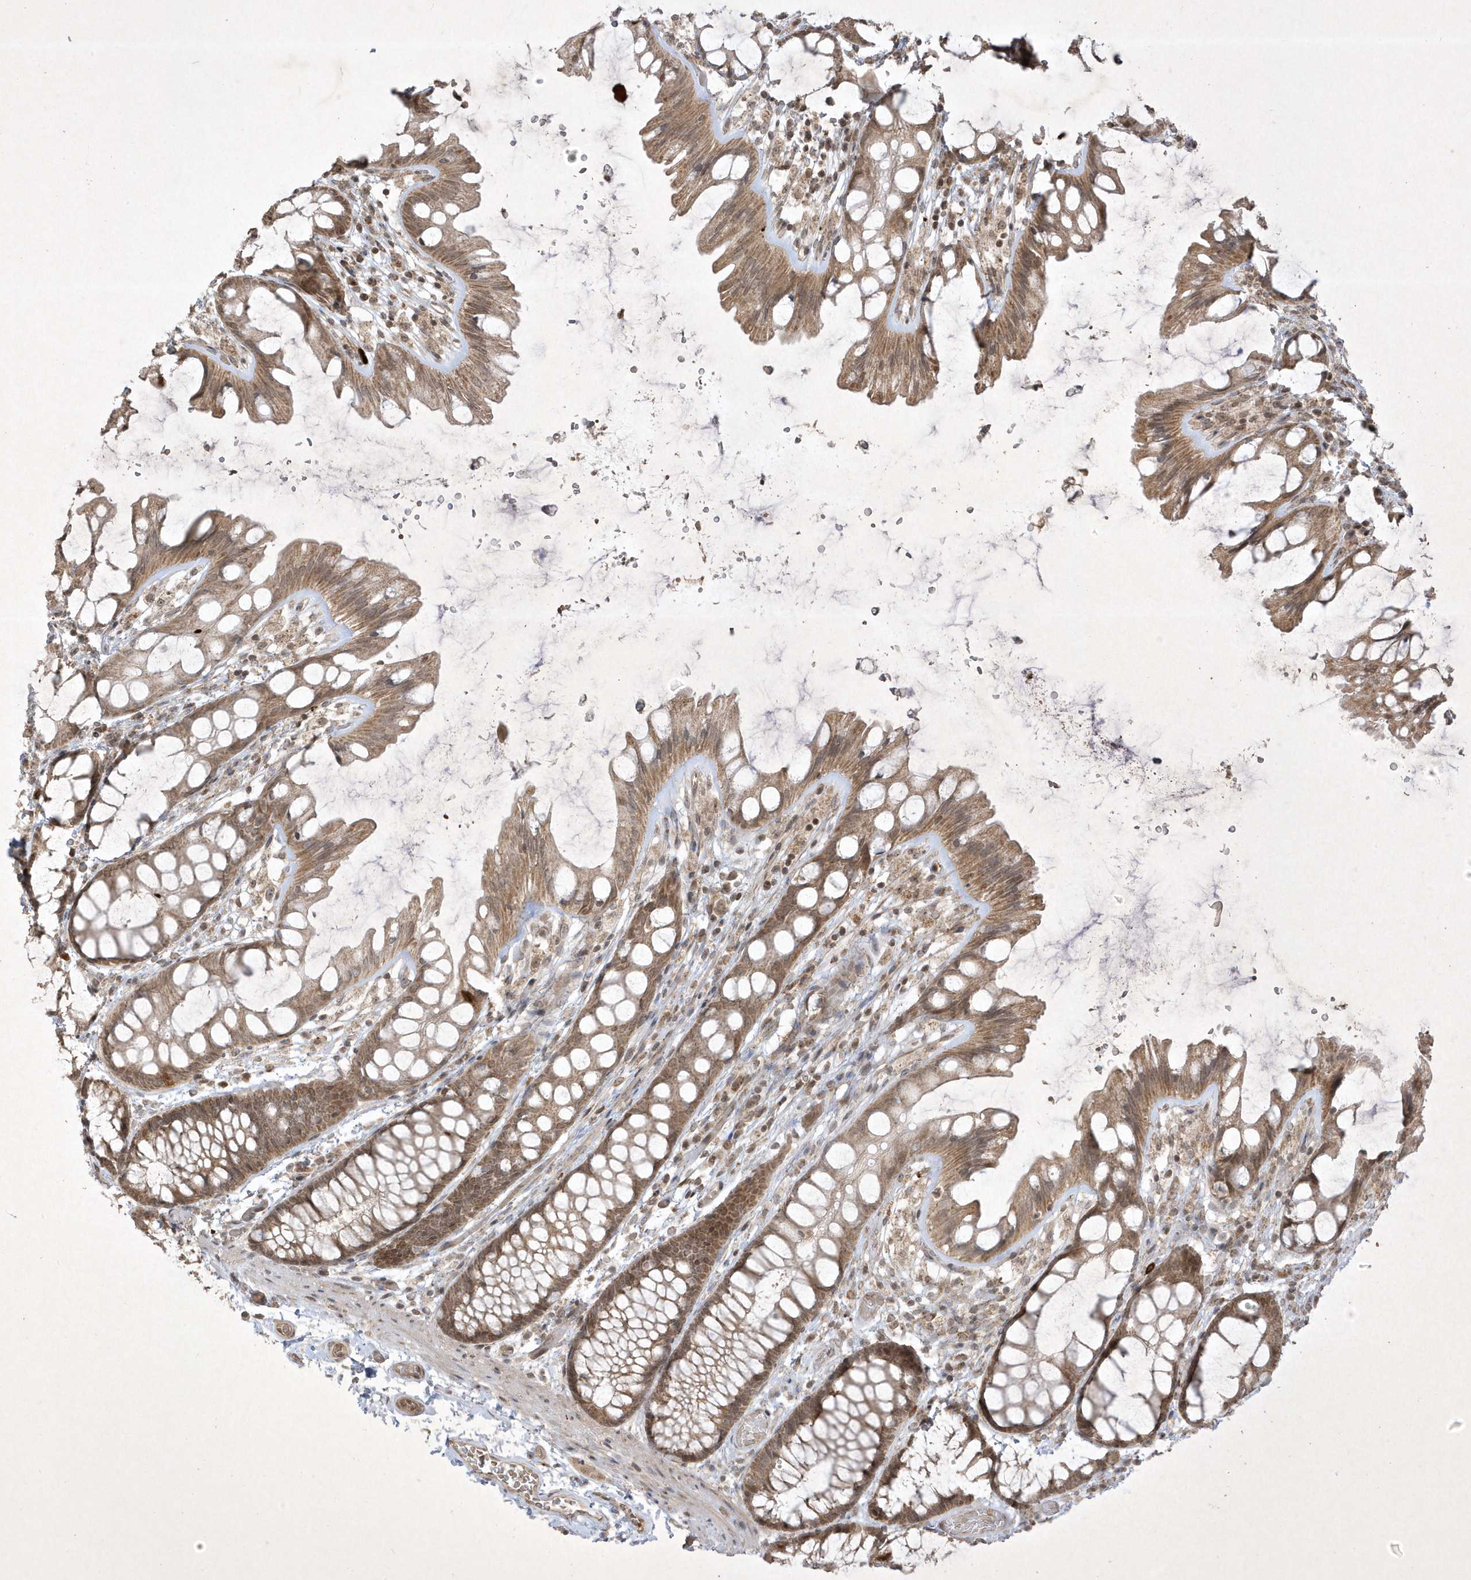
{"staining": {"intensity": "weak", "quantity": ">75%", "location": "cytoplasmic/membranous"}, "tissue": "colon", "cell_type": "Endothelial cells", "image_type": "normal", "snomed": [{"axis": "morphology", "description": "Normal tissue, NOS"}, {"axis": "topography", "description": "Colon"}], "caption": "Immunohistochemistry (IHC) of unremarkable human colon demonstrates low levels of weak cytoplasmic/membranous staining in approximately >75% of endothelial cells.", "gene": "ZNF213", "patient": {"sex": "male", "age": 47}}